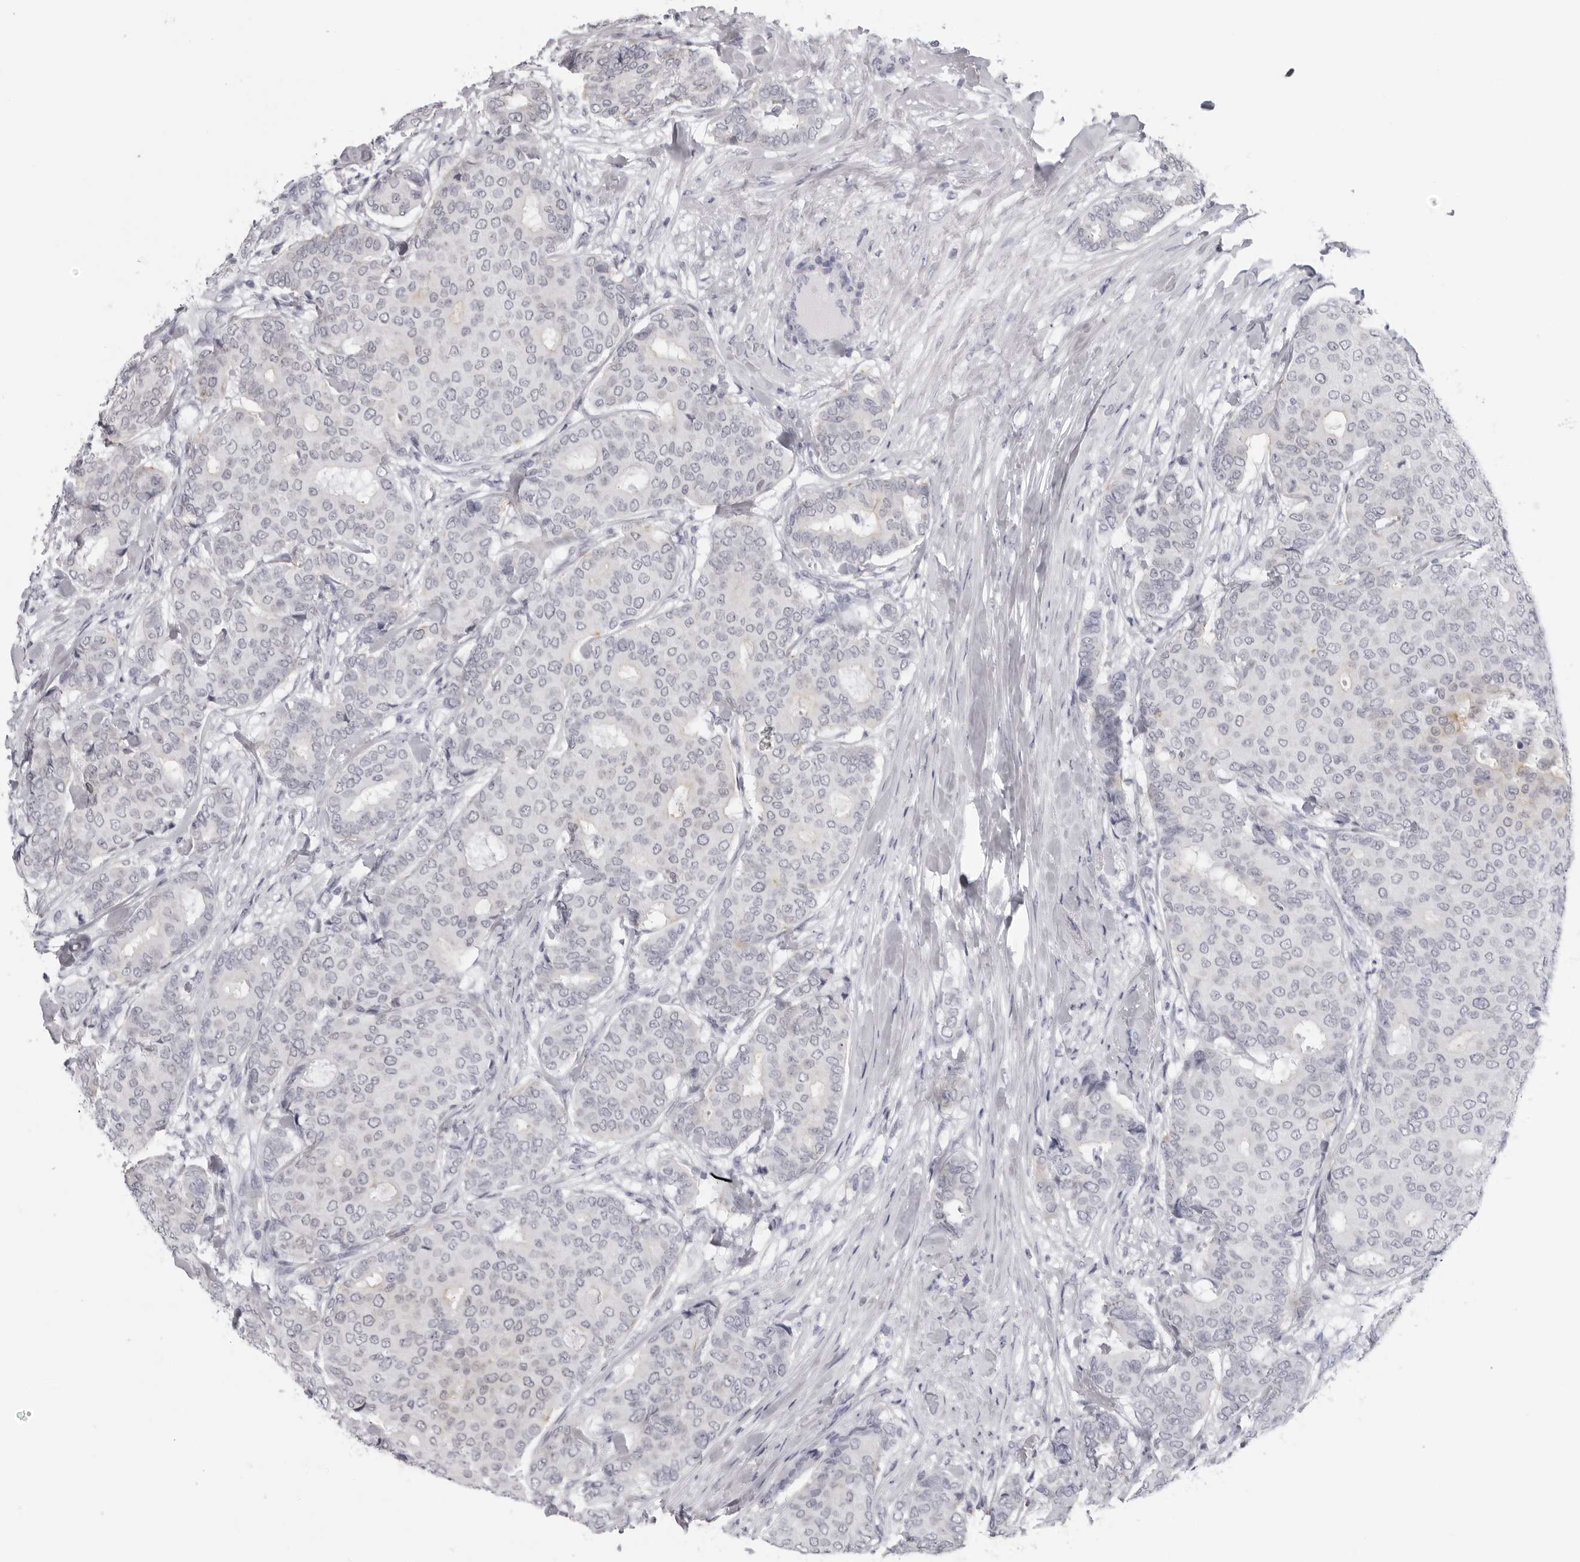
{"staining": {"intensity": "negative", "quantity": "none", "location": "none"}, "tissue": "breast cancer", "cell_type": "Tumor cells", "image_type": "cancer", "snomed": [{"axis": "morphology", "description": "Duct carcinoma"}, {"axis": "topography", "description": "Breast"}], "caption": "A micrograph of human invasive ductal carcinoma (breast) is negative for staining in tumor cells.", "gene": "DNALI1", "patient": {"sex": "female", "age": 75}}